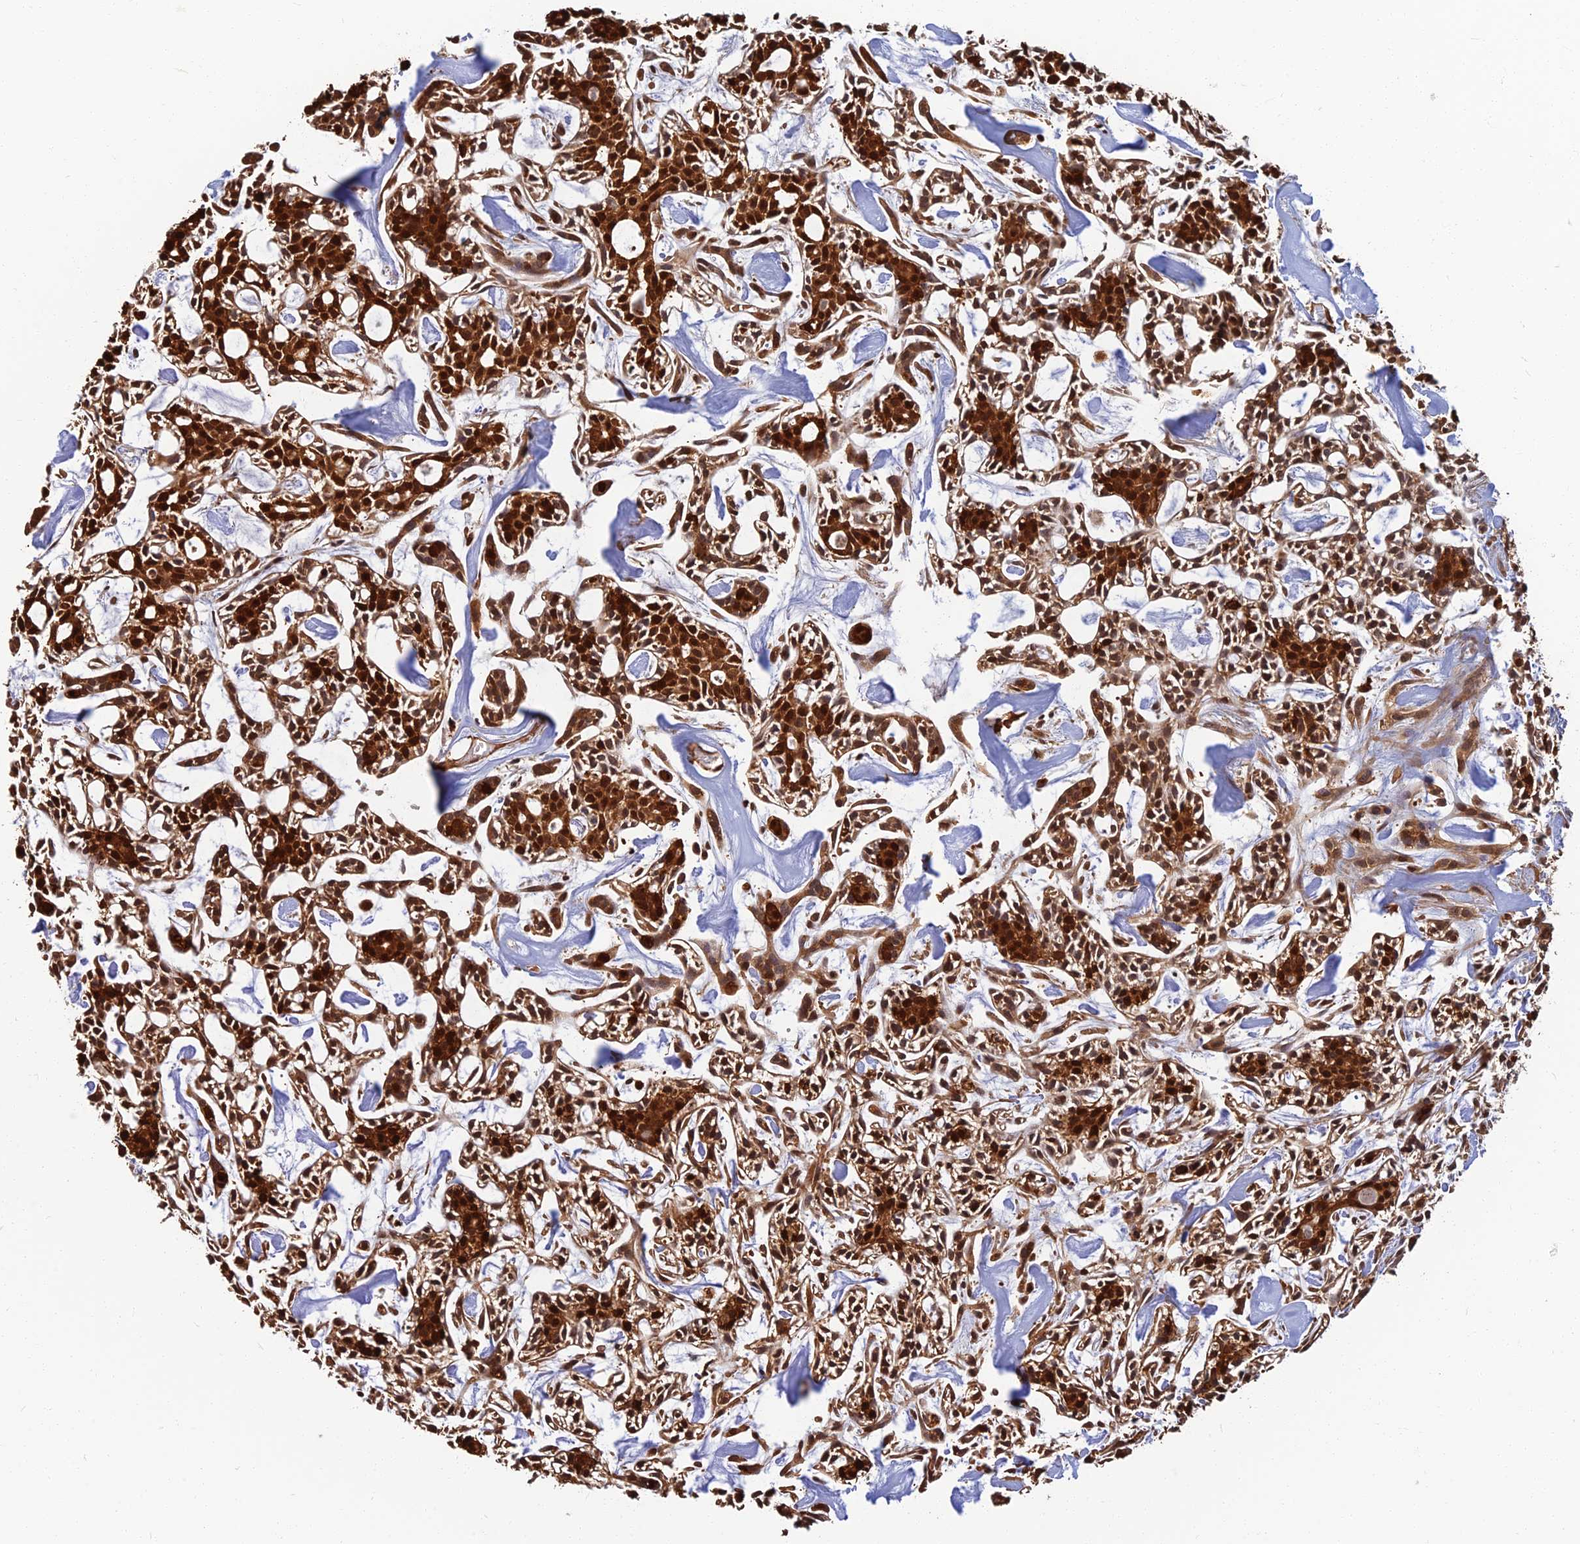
{"staining": {"intensity": "strong", "quantity": ">75%", "location": "cytoplasmic/membranous,nuclear"}, "tissue": "head and neck cancer", "cell_type": "Tumor cells", "image_type": "cancer", "snomed": [{"axis": "morphology", "description": "Adenocarcinoma, NOS"}, {"axis": "topography", "description": "Salivary gland"}, {"axis": "topography", "description": "Head-Neck"}], "caption": "IHC micrograph of human head and neck cancer stained for a protein (brown), which displays high levels of strong cytoplasmic/membranous and nuclear staining in about >75% of tumor cells.", "gene": "LRRN3", "patient": {"sex": "male", "age": 55}}